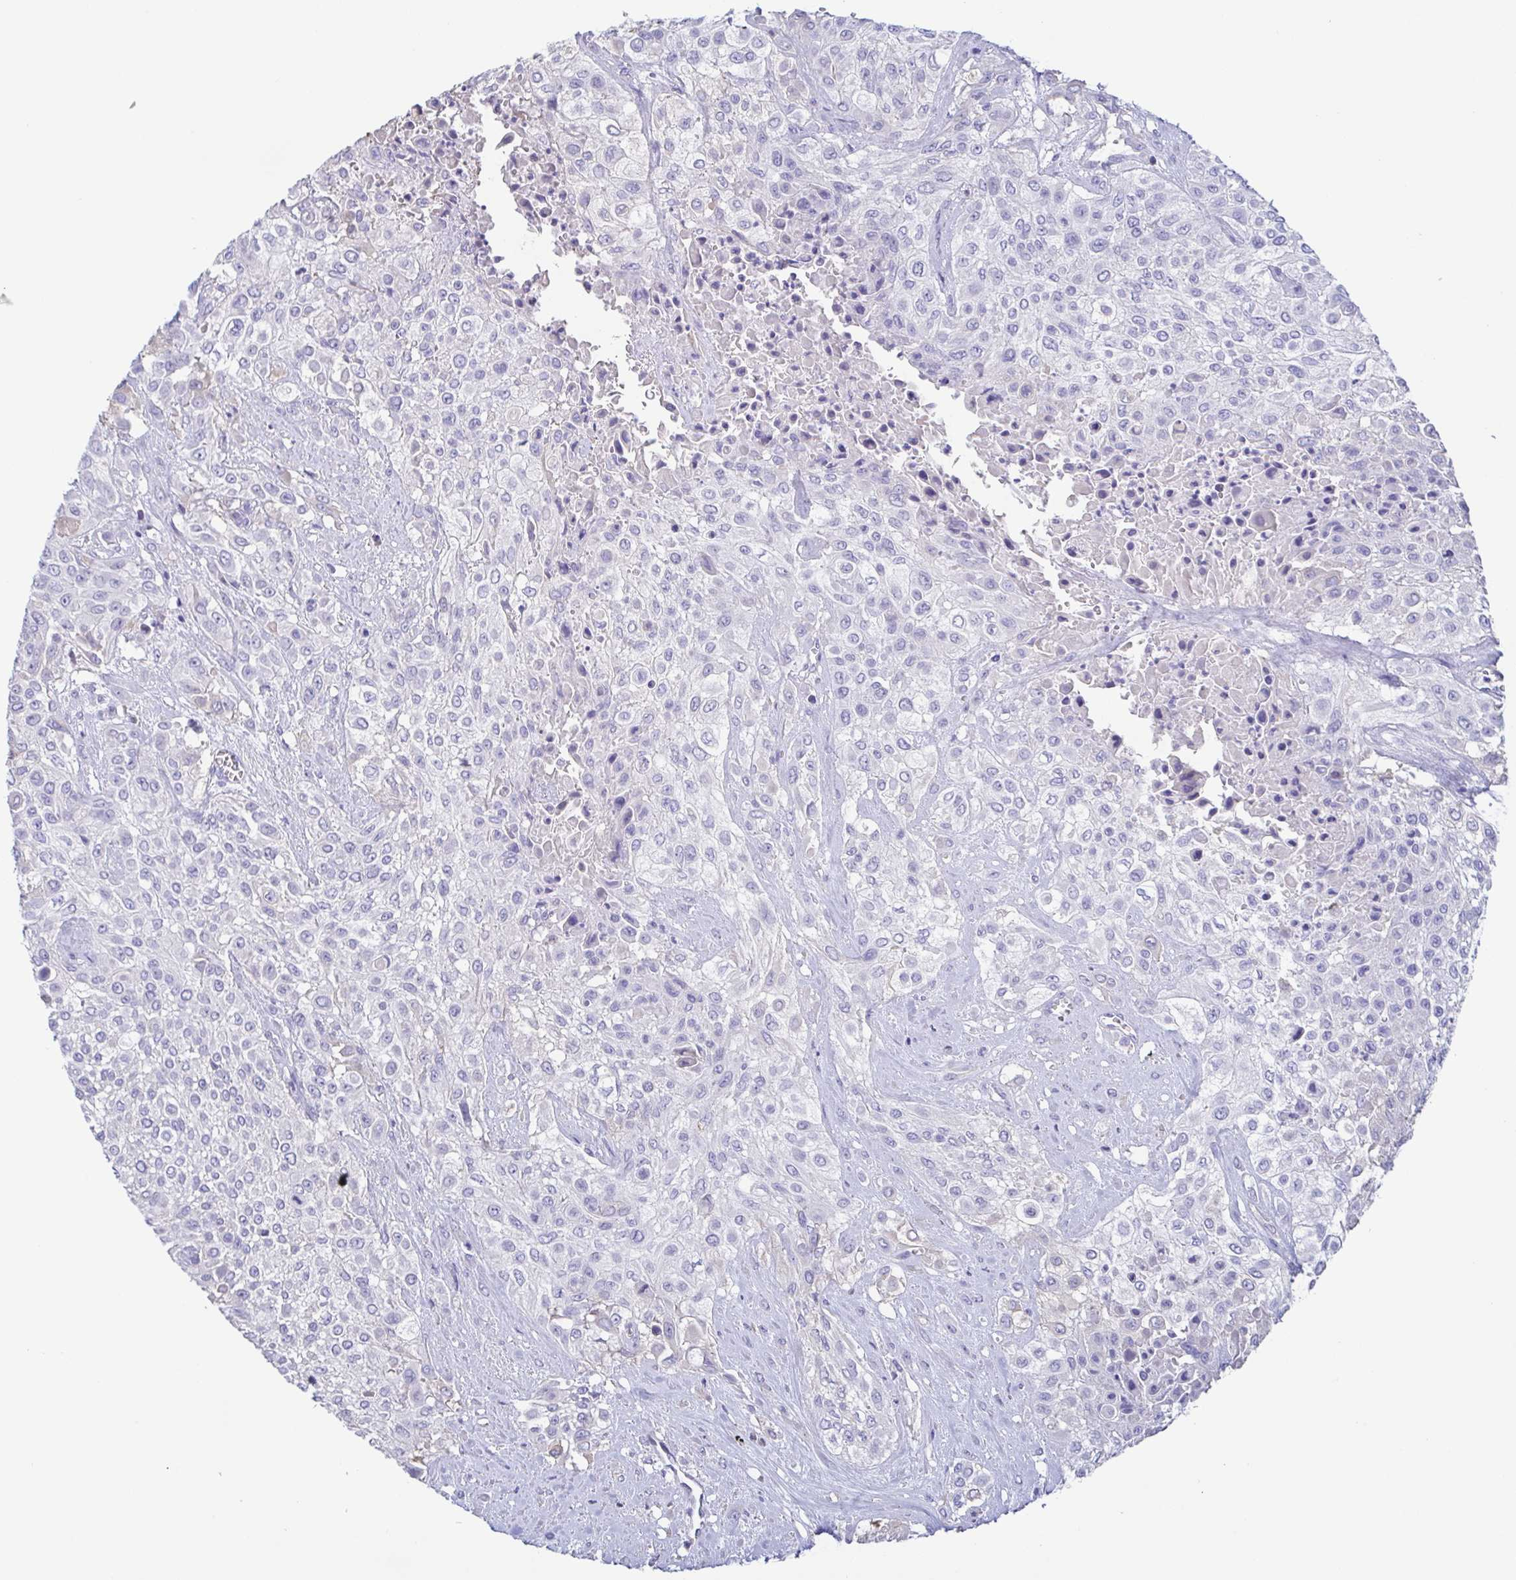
{"staining": {"intensity": "negative", "quantity": "none", "location": "none"}, "tissue": "urothelial cancer", "cell_type": "Tumor cells", "image_type": "cancer", "snomed": [{"axis": "morphology", "description": "Urothelial carcinoma, High grade"}, {"axis": "topography", "description": "Urinary bladder"}], "caption": "A high-resolution histopathology image shows IHC staining of urothelial cancer, which displays no significant positivity in tumor cells.", "gene": "TREH", "patient": {"sex": "male", "age": 57}}